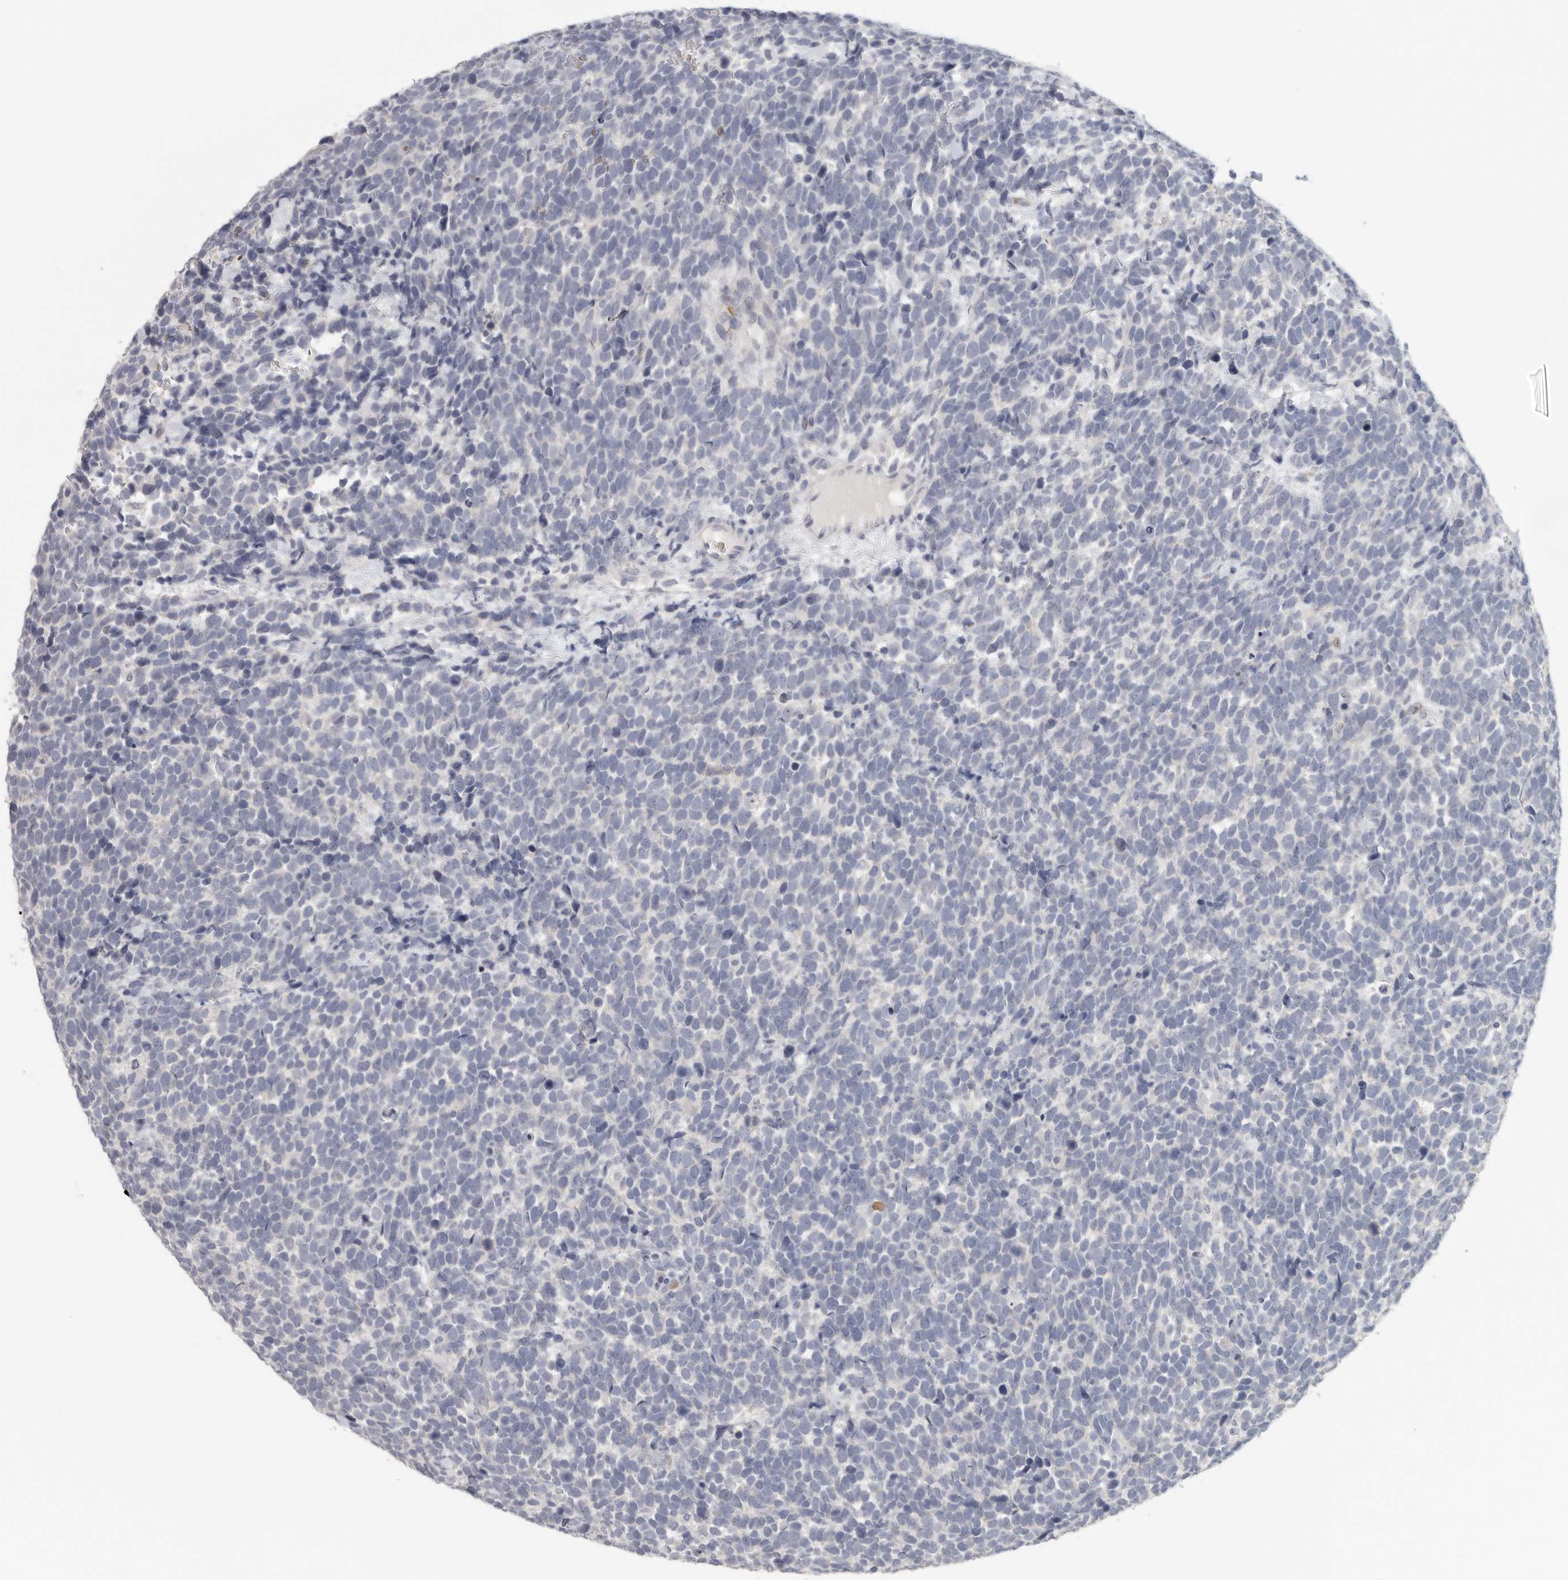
{"staining": {"intensity": "negative", "quantity": "none", "location": "none"}, "tissue": "urothelial cancer", "cell_type": "Tumor cells", "image_type": "cancer", "snomed": [{"axis": "morphology", "description": "Urothelial carcinoma, High grade"}, {"axis": "topography", "description": "Urinary bladder"}], "caption": "Urothelial cancer stained for a protein using immunohistochemistry (IHC) demonstrates no positivity tumor cells.", "gene": "DNAJC11", "patient": {"sex": "female", "age": 82}}